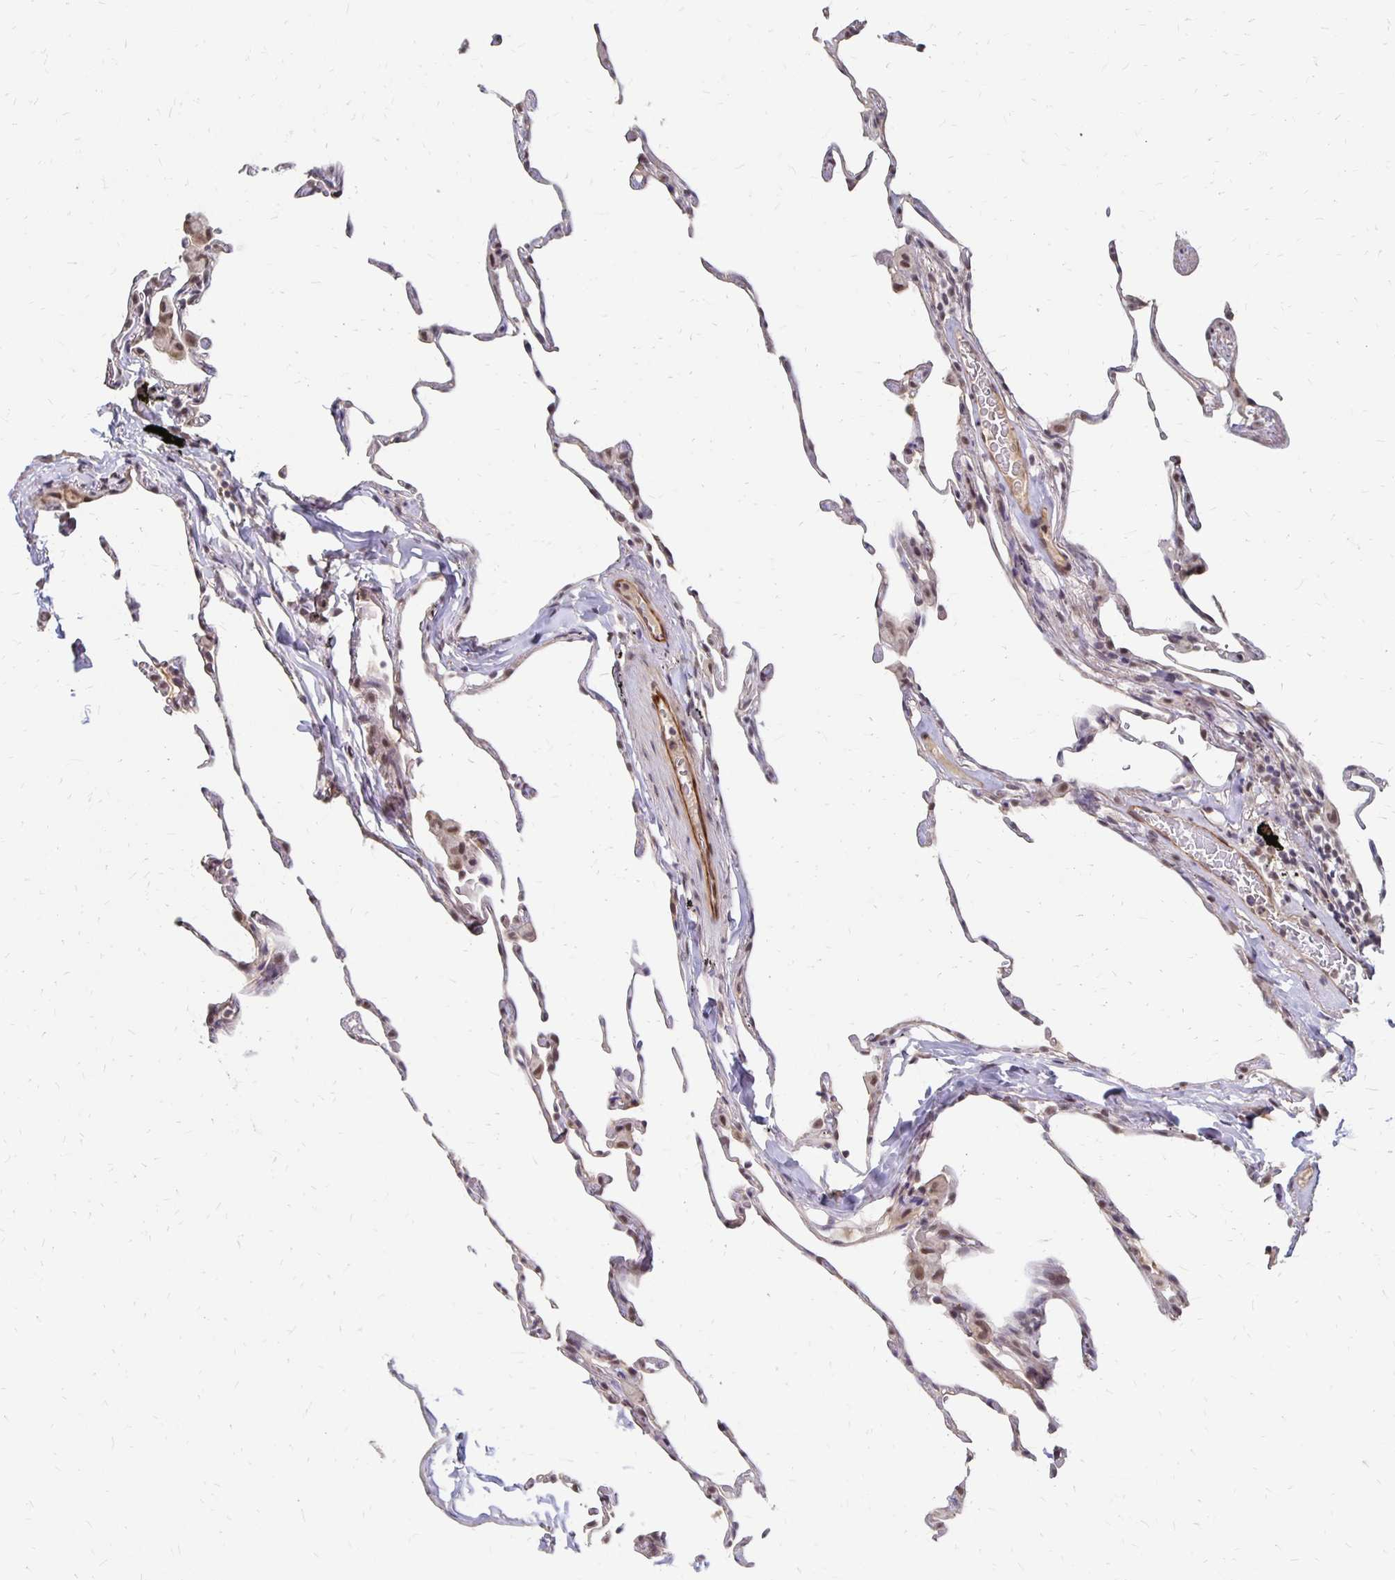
{"staining": {"intensity": "weak", "quantity": "25%-75%", "location": "nuclear"}, "tissue": "lung", "cell_type": "Alveolar cells", "image_type": "normal", "snomed": [{"axis": "morphology", "description": "Normal tissue, NOS"}, {"axis": "topography", "description": "Lung"}], "caption": "Protein expression analysis of benign human lung reveals weak nuclear expression in approximately 25%-75% of alveolar cells.", "gene": "CLASRP", "patient": {"sex": "female", "age": 57}}